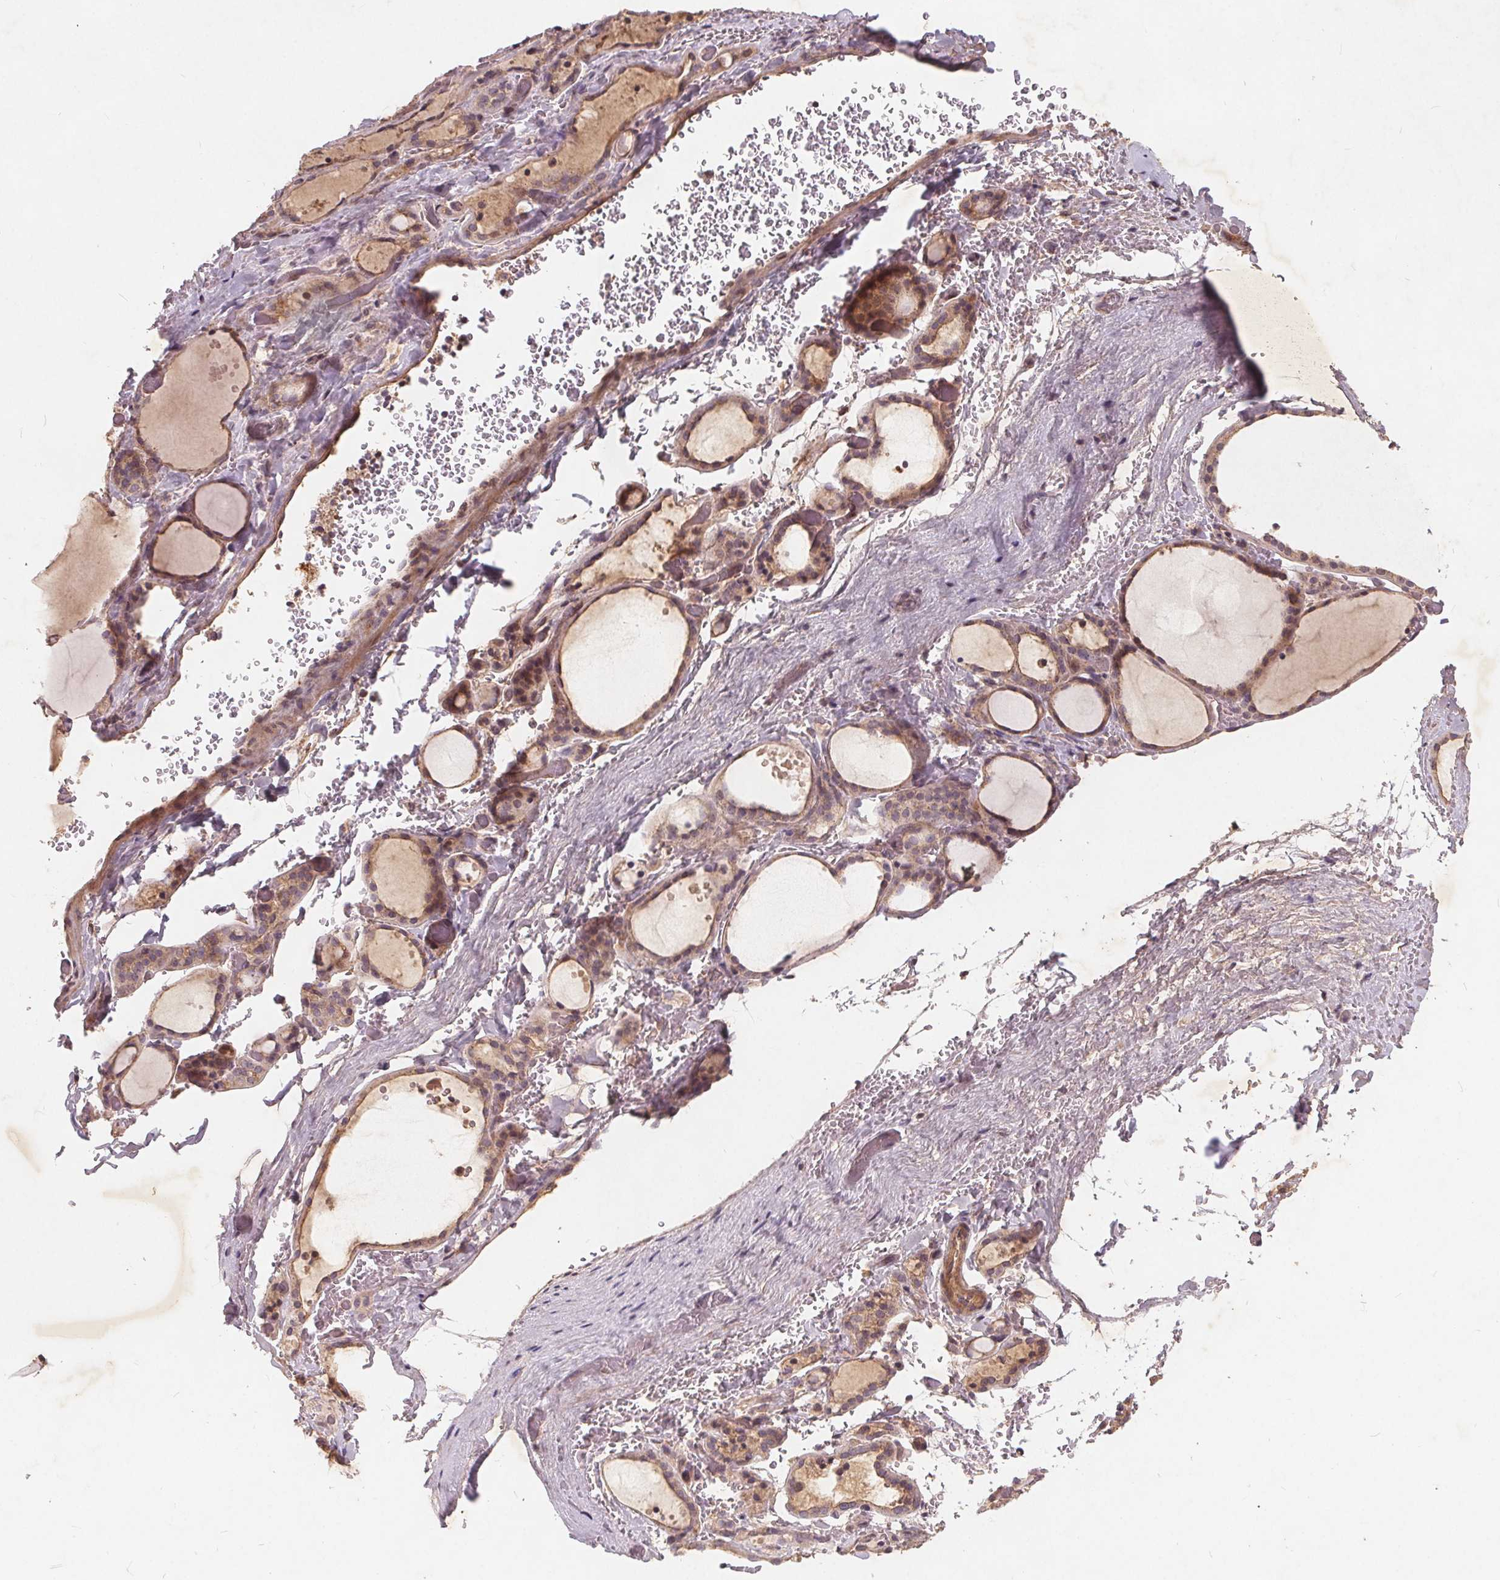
{"staining": {"intensity": "weak", "quantity": "25%-75%", "location": "cytoplasmic/membranous"}, "tissue": "thyroid gland", "cell_type": "Glandular cells", "image_type": "normal", "snomed": [{"axis": "morphology", "description": "Normal tissue, NOS"}, {"axis": "topography", "description": "Thyroid gland"}], "caption": "Protein staining displays weak cytoplasmic/membranous expression in approximately 25%-75% of glandular cells in unremarkable thyroid gland.", "gene": "CSNK1G2", "patient": {"sex": "female", "age": 36}}